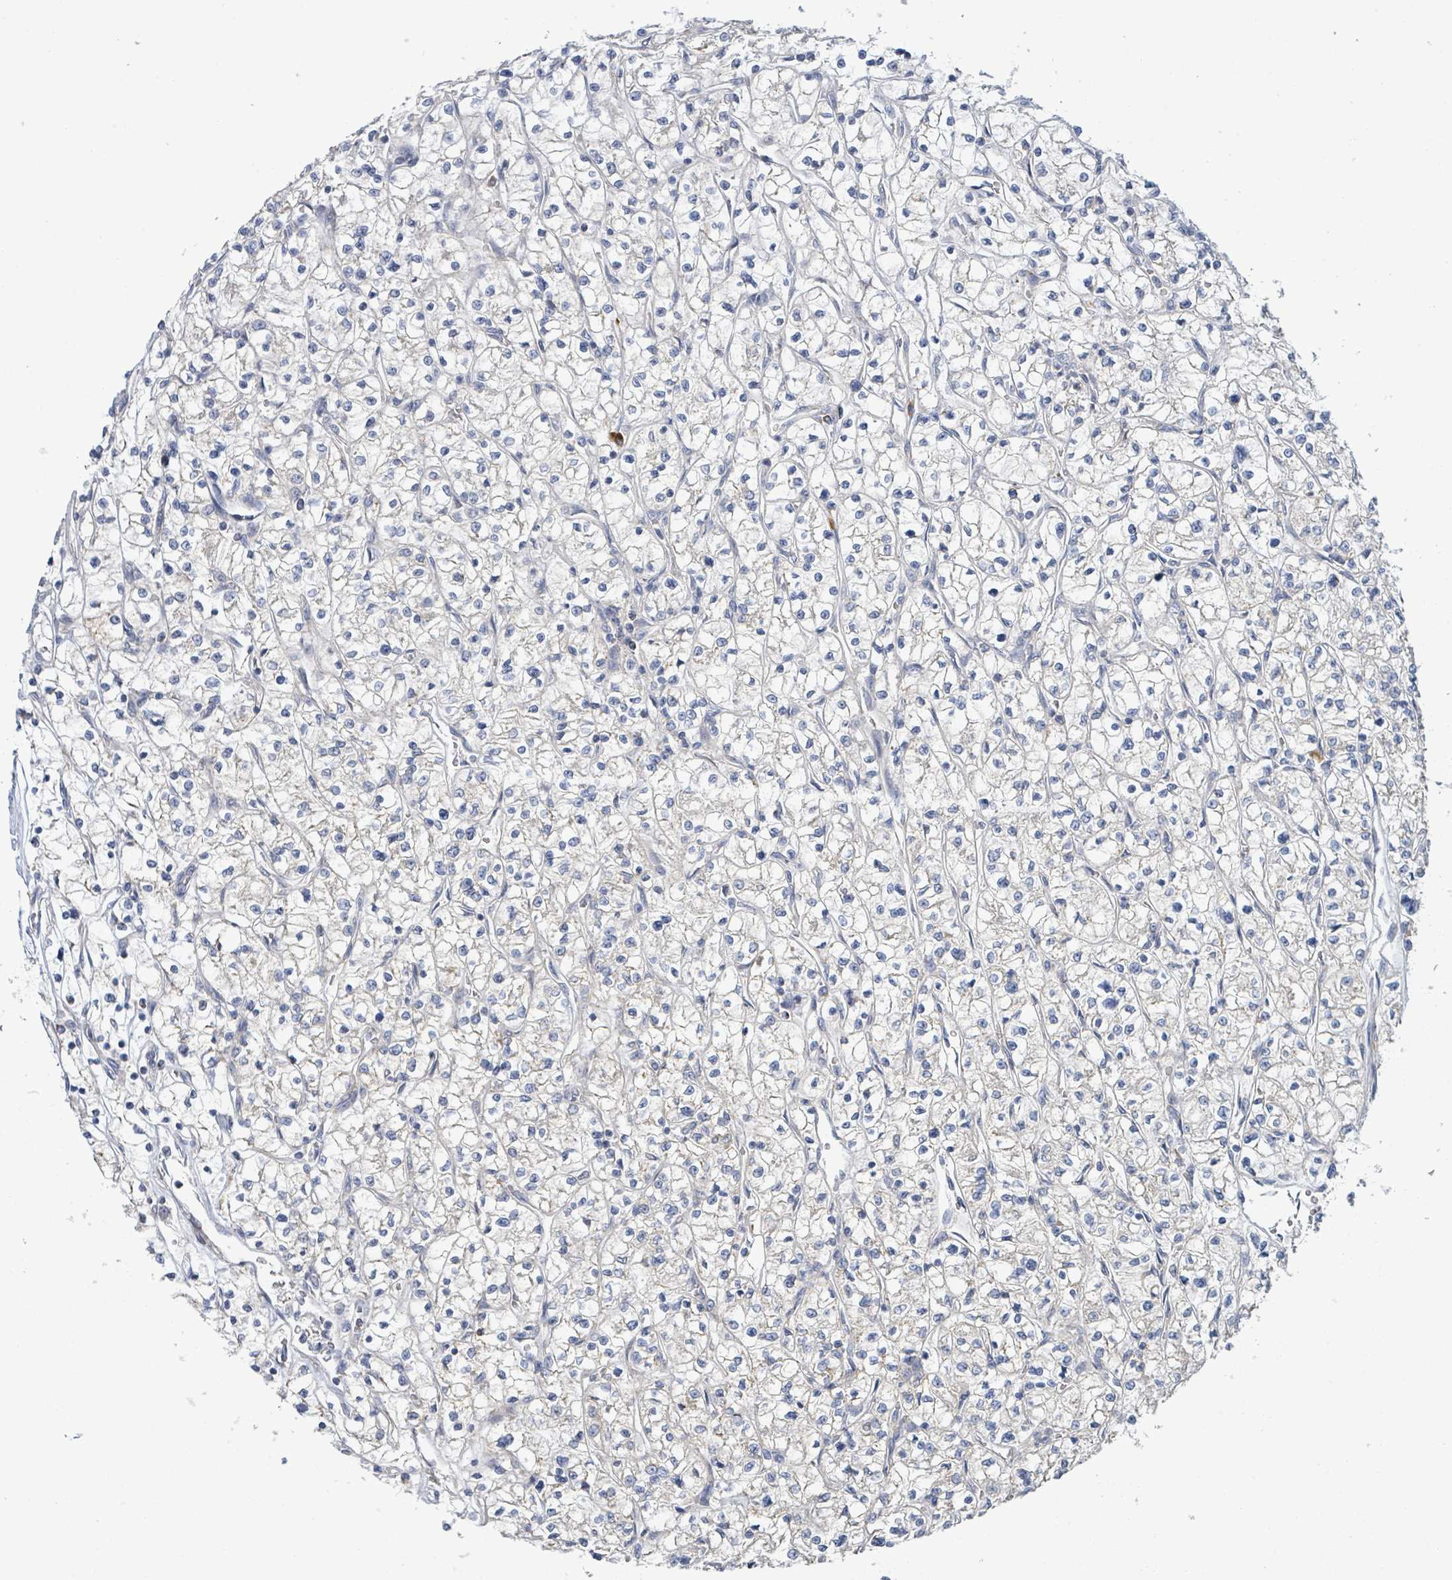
{"staining": {"intensity": "negative", "quantity": "none", "location": "none"}, "tissue": "renal cancer", "cell_type": "Tumor cells", "image_type": "cancer", "snomed": [{"axis": "morphology", "description": "Adenocarcinoma, NOS"}, {"axis": "topography", "description": "Kidney"}], "caption": "Image shows no significant protein staining in tumor cells of renal adenocarcinoma.", "gene": "SUCLG2", "patient": {"sex": "female", "age": 64}}